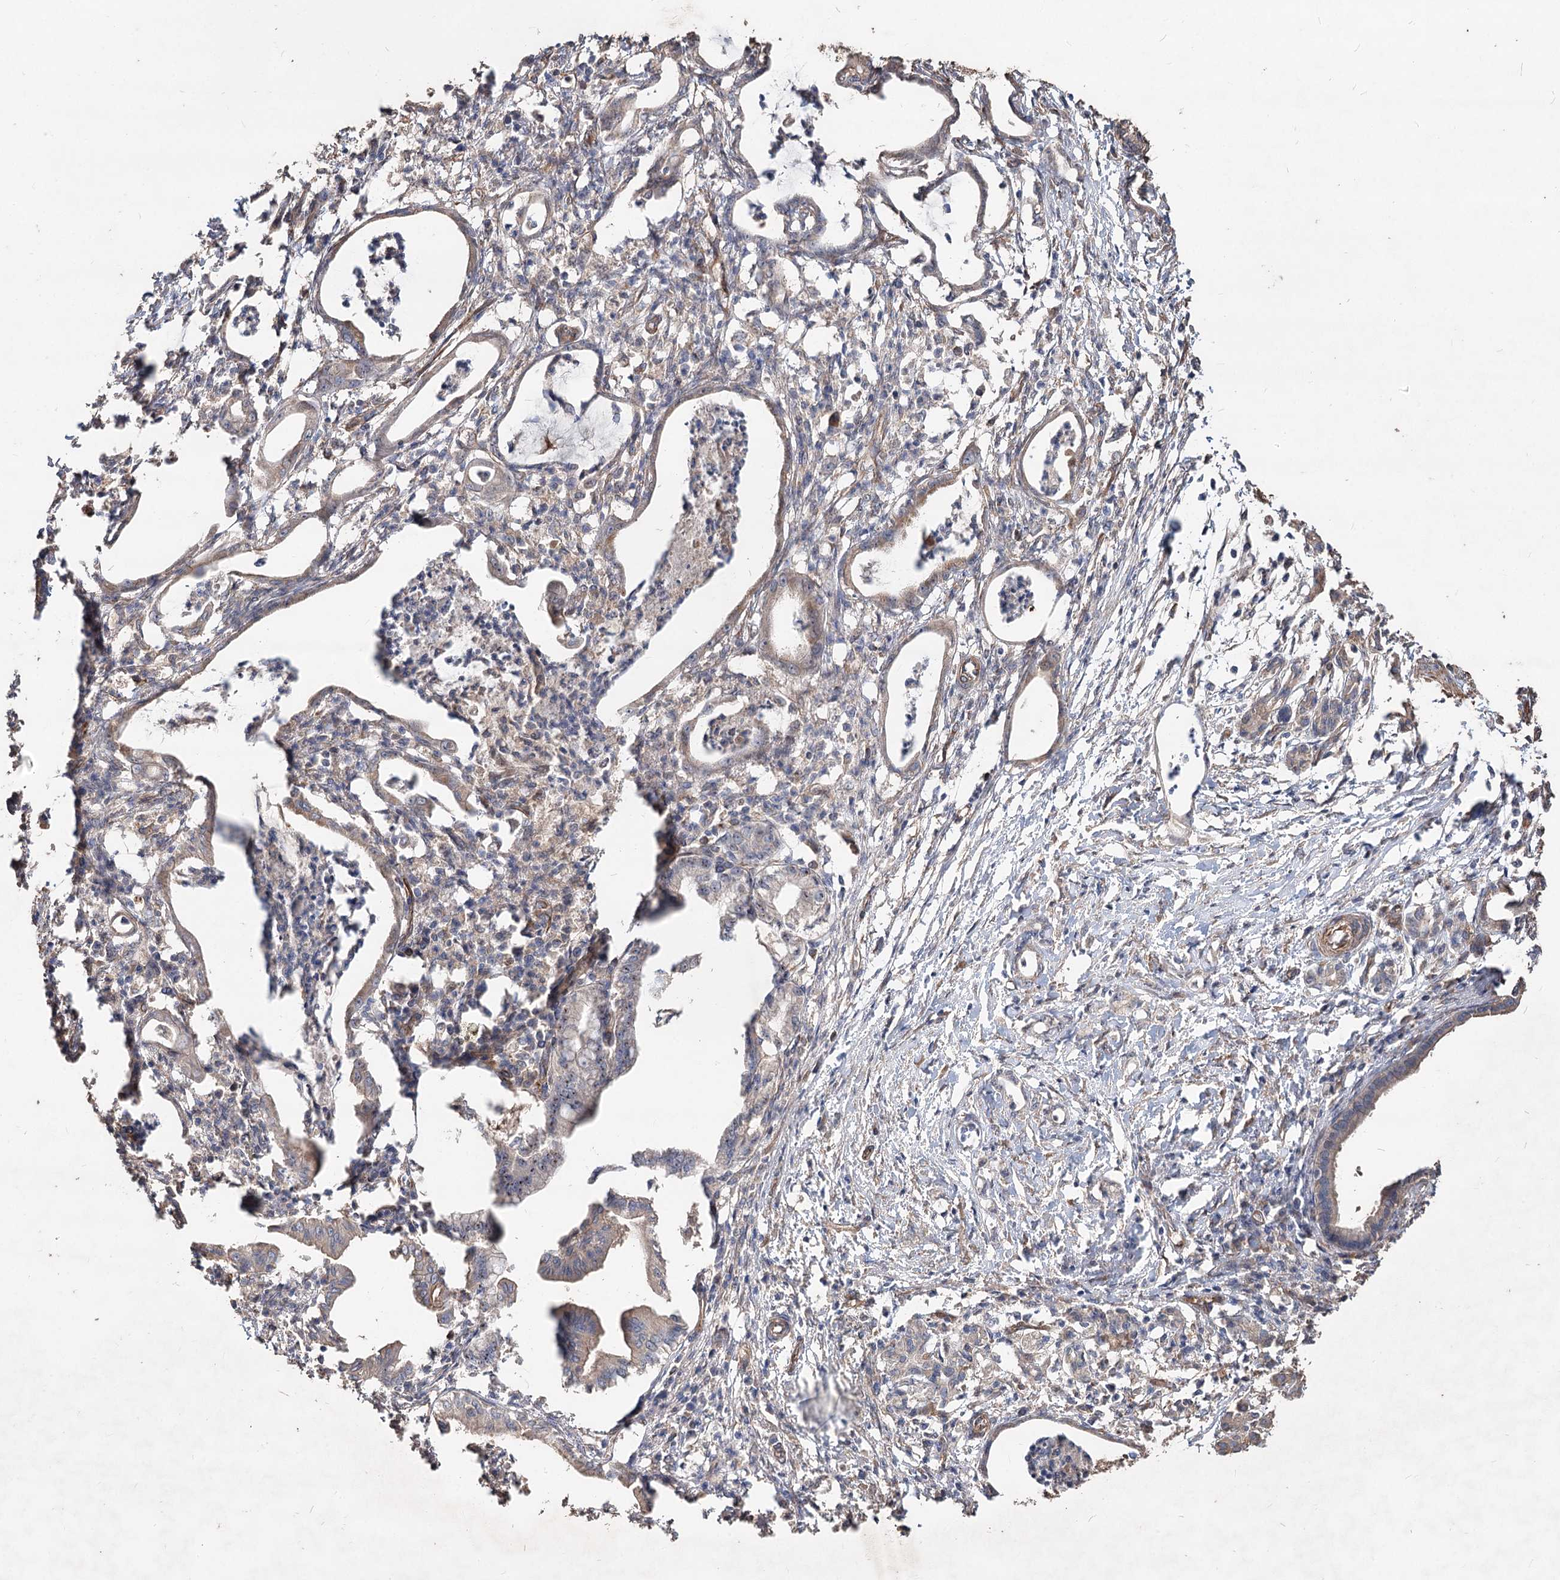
{"staining": {"intensity": "weak", "quantity": "25%-75%", "location": "cytoplasmic/membranous"}, "tissue": "pancreatic cancer", "cell_type": "Tumor cells", "image_type": "cancer", "snomed": [{"axis": "morphology", "description": "Adenocarcinoma, NOS"}, {"axis": "topography", "description": "Pancreas"}], "caption": "Adenocarcinoma (pancreatic) tissue reveals weak cytoplasmic/membranous positivity in about 25%-75% of tumor cells", "gene": "SPART", "patient": {"sex": "female", "age": 55}}